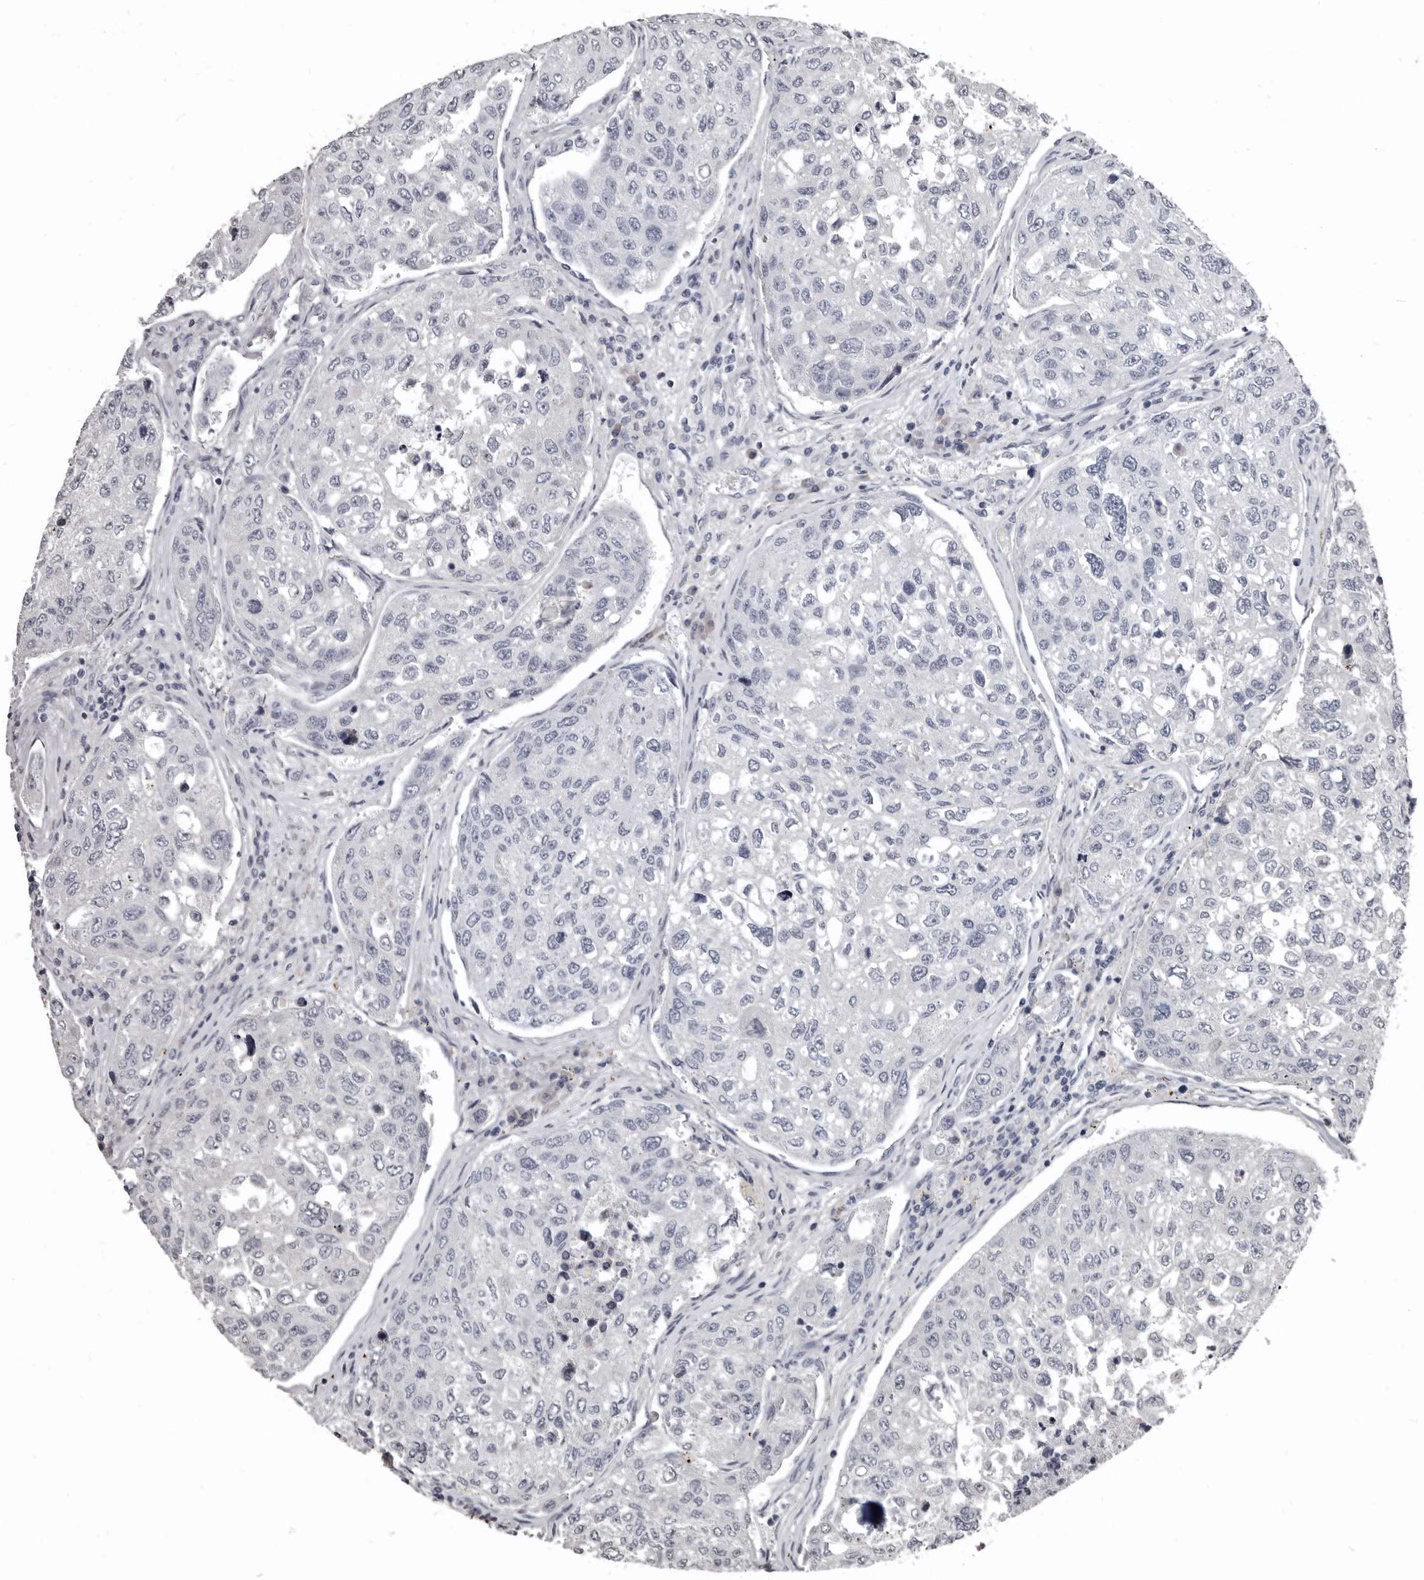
{"staining": {"intensity": "negative", "quantity": "none", "location": "none"}, "tissue": "urothelial cancer", "cell_type": "Tumor cells", "image_type": "cancer", "snomed": [{"axis": "morphology", "description": "Urothelial carcinoma, High grade"}, {"axis": "topography", "description": "Lymph node"}, {"axis": "topography", "description": "Urinary bladder"}], "caption": "IHC histopathology image of human urothelial cancer stained for a protein (brown), which exhibits no expression in tumor cells.", "gene": "GREB1", "patient": {"sex": "male", "age": 51}}